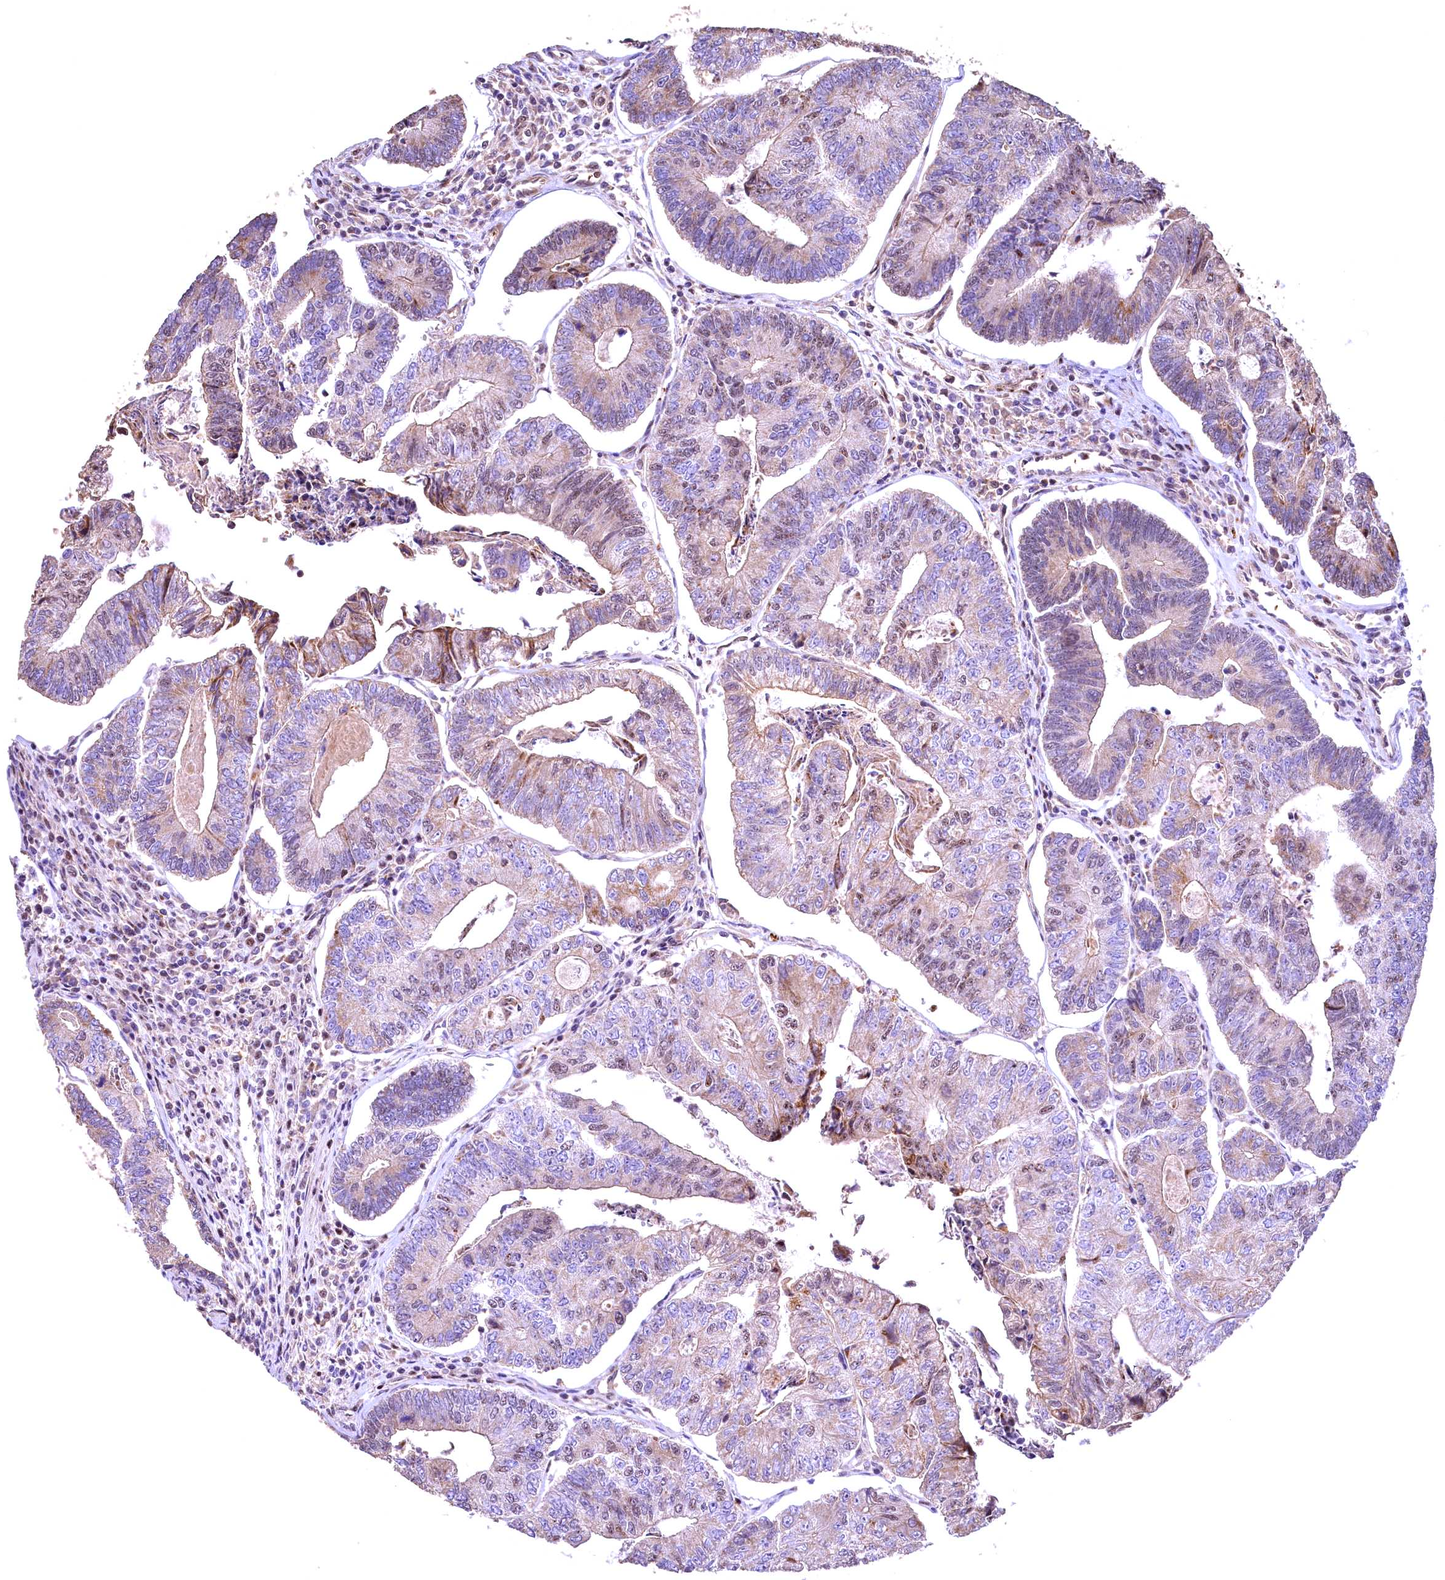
{"staining": {"intensity": "moderate", "quantity": "<25%", "location": "cytoplasmic/membranous,nuclear"}, "tissue": "colorectal cancer", "cell_type": "Tumor cells", "image_type": "cancer", "snomed": [{"axis": "morphology", "description": "Adenocarcinoma, NOS"}, {"axis": "topography", "description": "Colon"}], "caption": "Immunohistochemical staining of colorectal adenocarcinoma displays low levels of moderate cytoplasmic/membranous and nuclear protein staining in about <25% of tumor cells. (IHC, brightfield microscopy, high magnification).", "gene": "FUZ", "patient": {"sex": "female", "age": 67}}